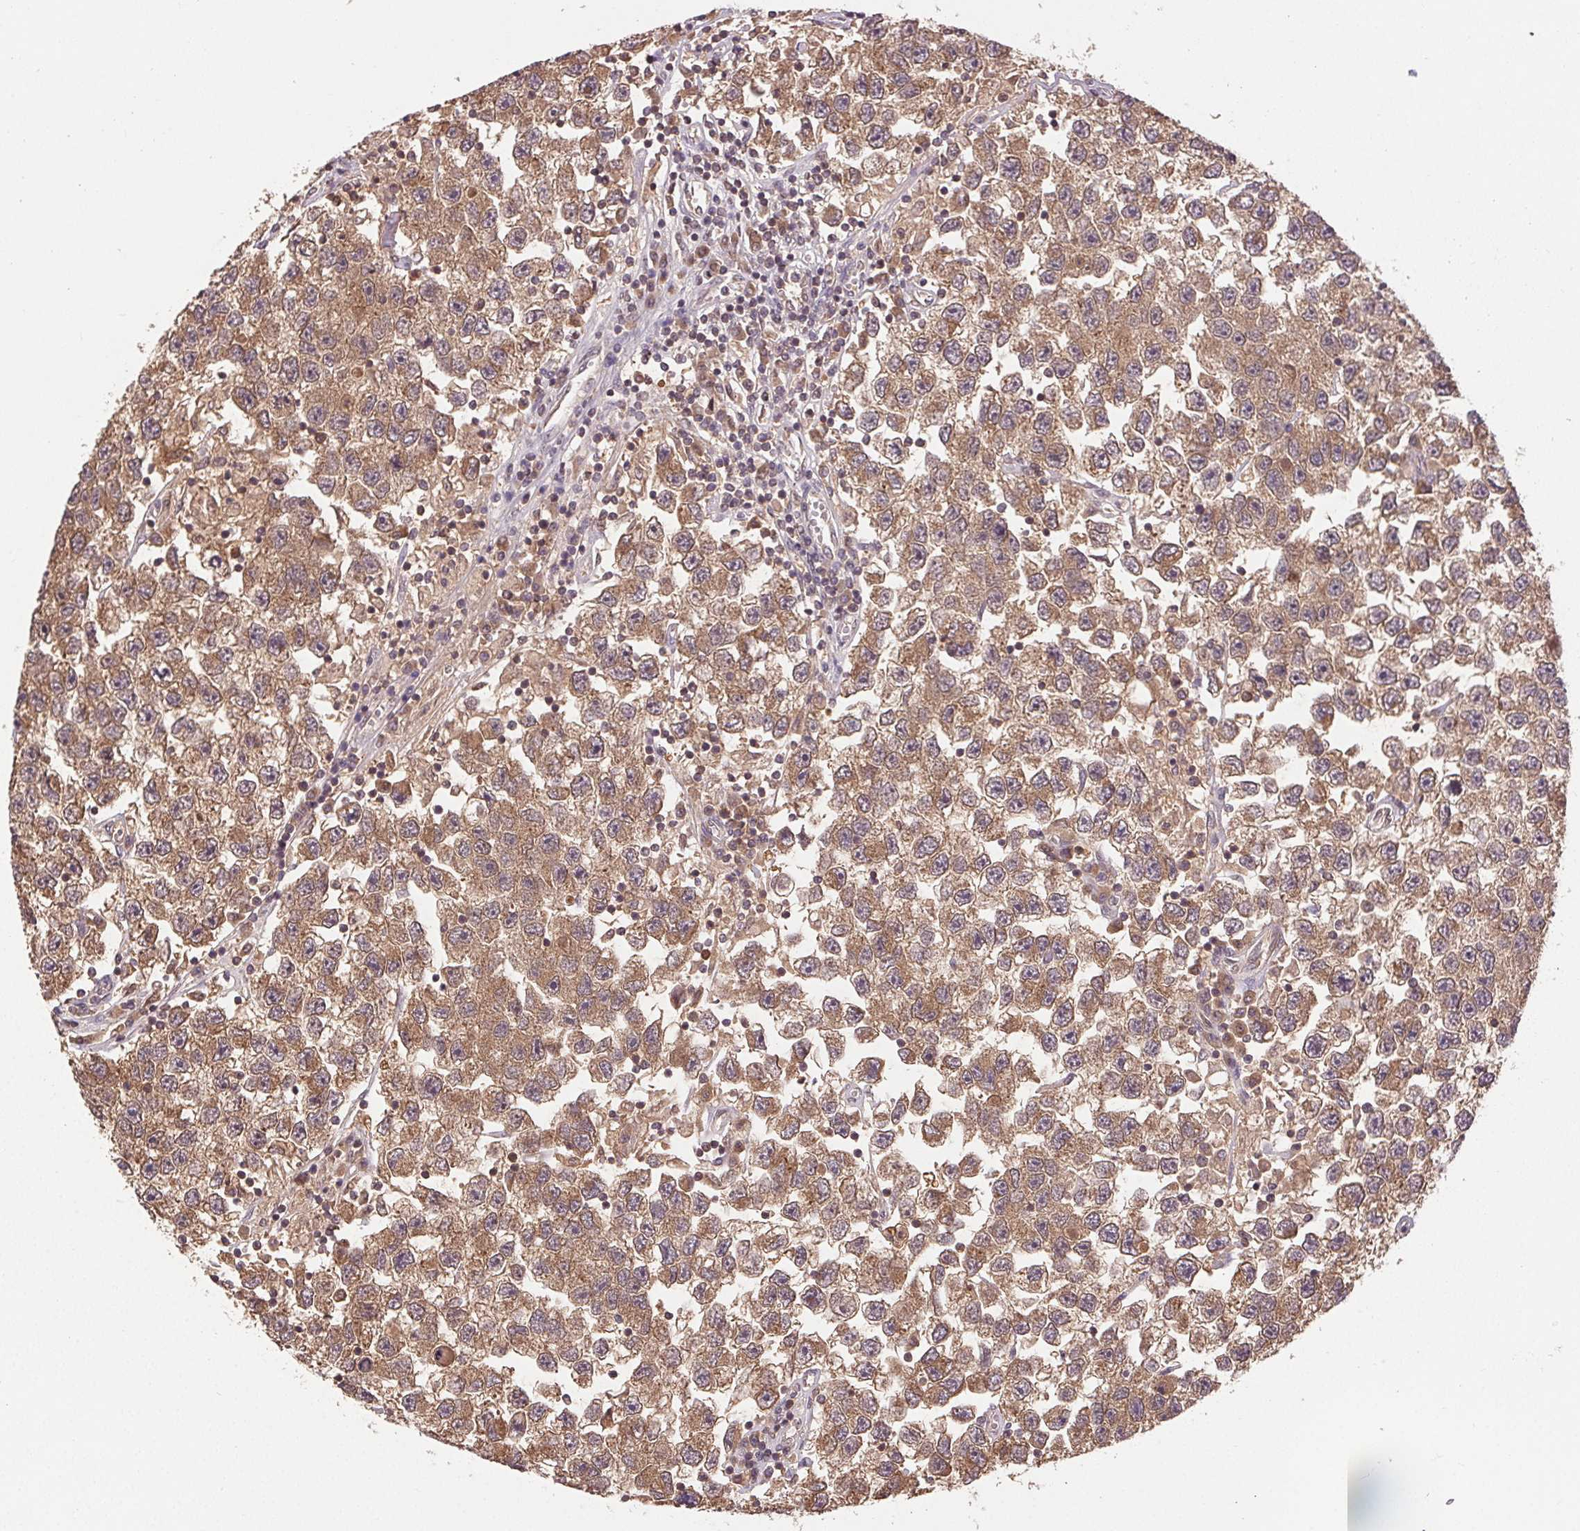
{"staining": {"intensity": "moderate", "quantity": ">75%", "location": "cytoplasmic/membranous"}, "tissue": "testis cancer", "cell_type": "Tumor cells", "image_type": "cancer", "snomed": [{"axis": "morphology", "description": "Seminoma, NOS"}, {"axis": "topography", "description": "Testis"}], "caption": "Immunohistochemical staining of human testis cancer exhibits medium levels of moderate cytoplasmic/membranous protein expression in about >75% of tumor cells.", "gene": "GDI2", "patient": {"sex": "male", "age": 26}}